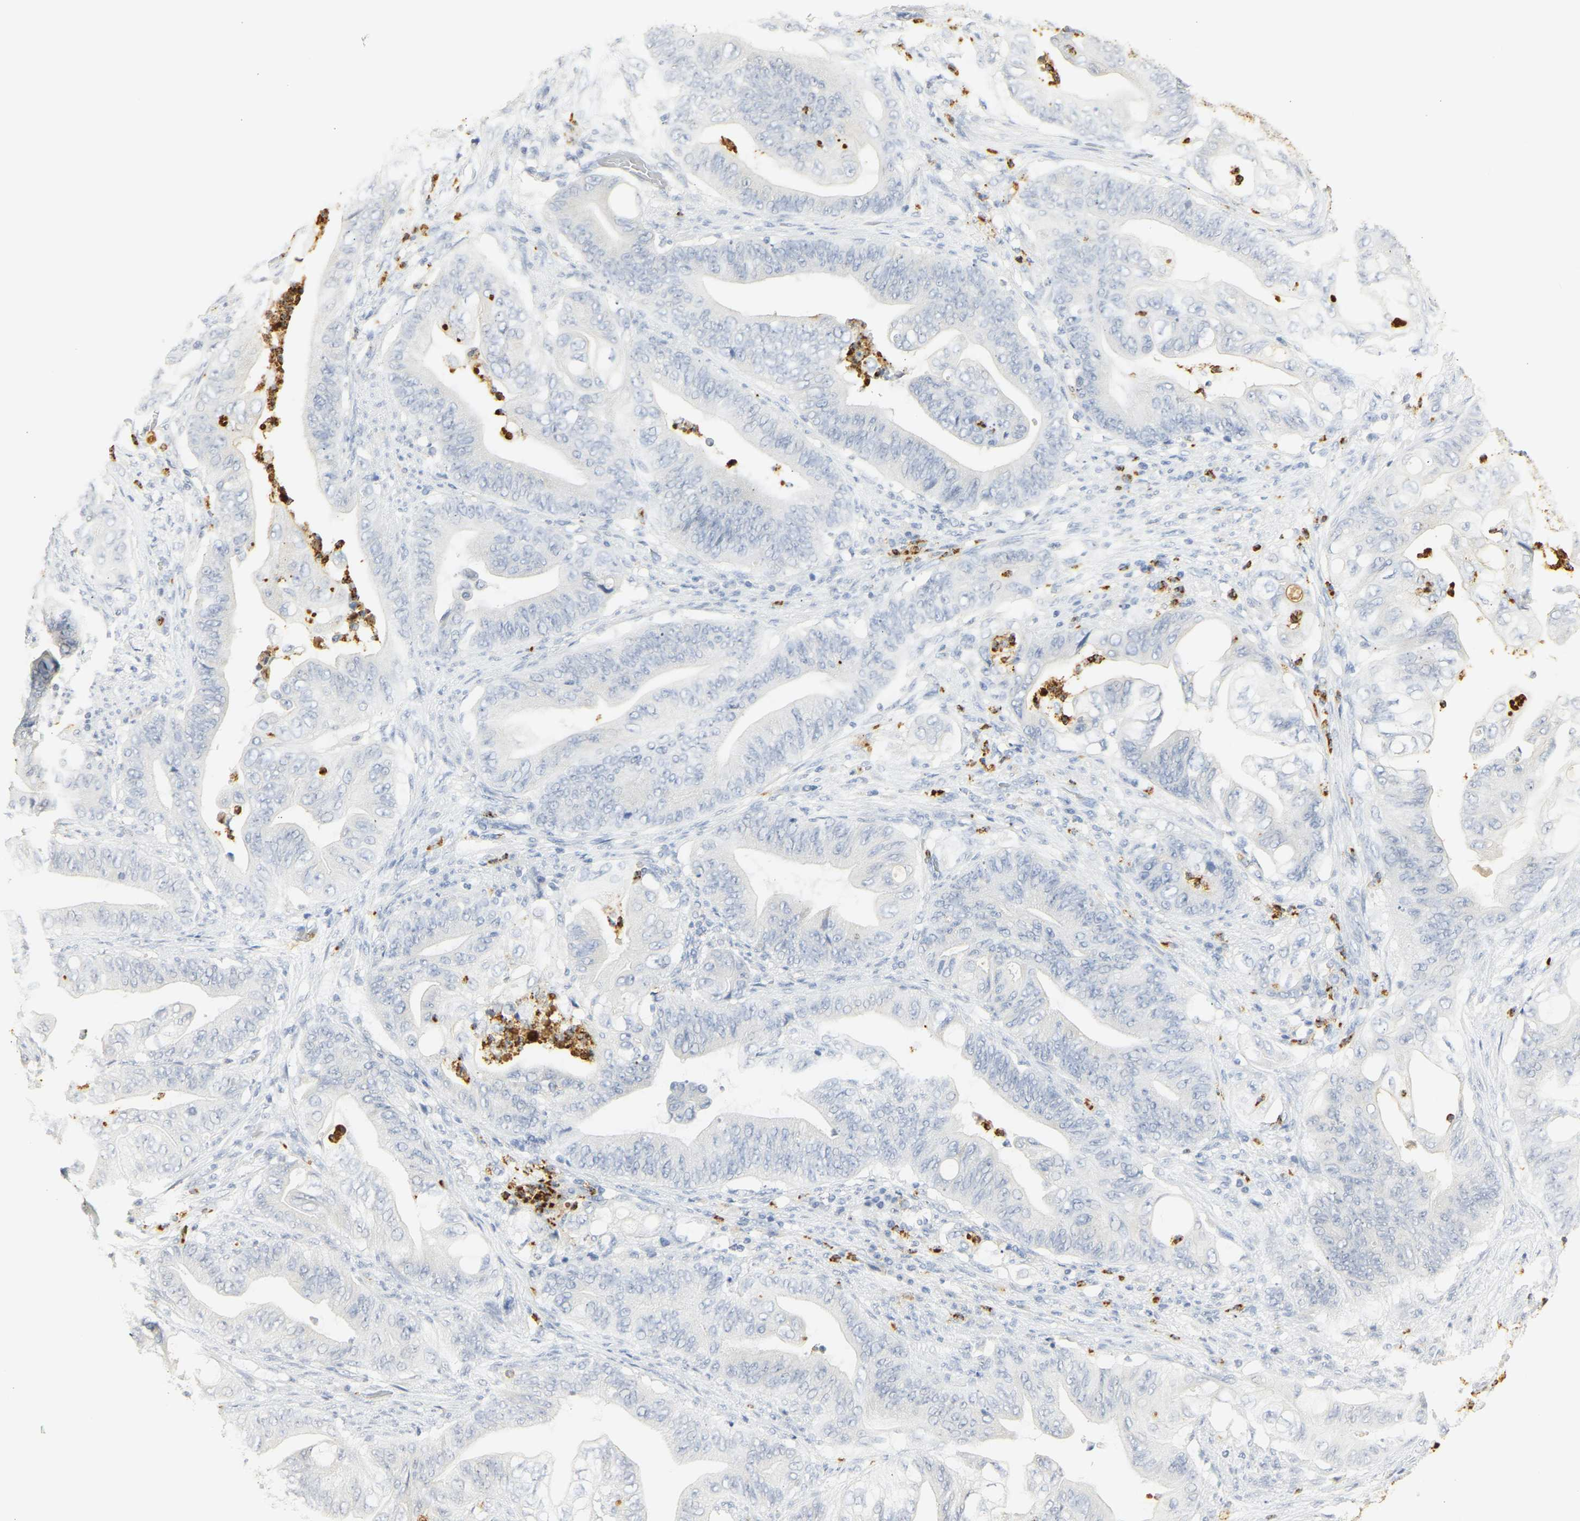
{"staining": {"intensity": "negative", "quantity": "none", "location": "none"}, "tissue": "stomach cancer", "cell_type": "Tumor cells", "image_type": "cancer", "snomed": [{"axis": "morphology", "description": "Adenocarcinoma, NOS"}, {"axis": "topography", "description": "Stomach"}], "caption": "Immunohistochemistry (IHC) of human stomach cancer (adenocarcinoma) displays no staining in tumor cells.", "gene": "MPO", "patient": {"sex": "female", "age": 73}}